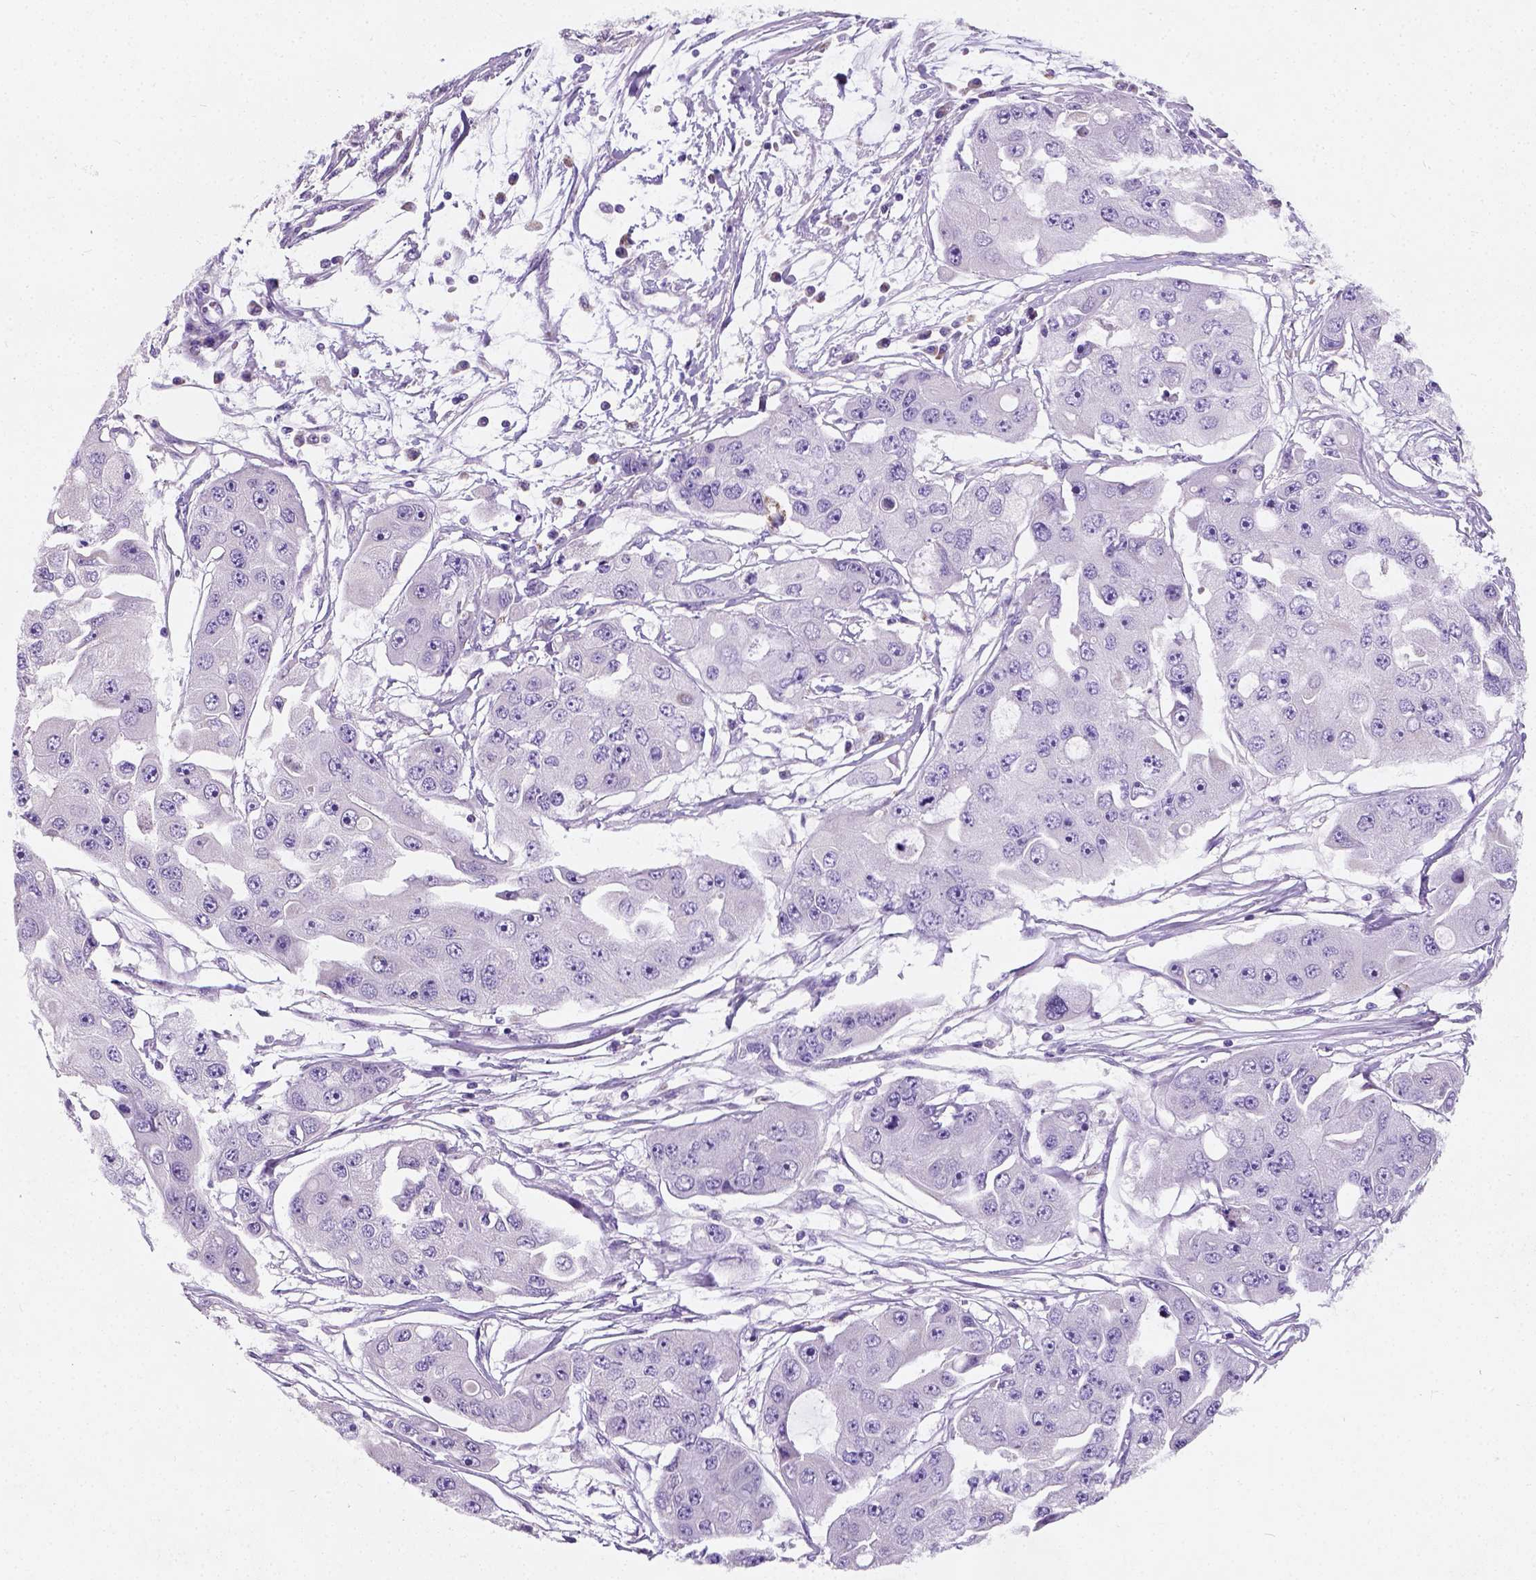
{"staining": {"intensity": "negative", "quantity": "none", "location": "none"}, "tissue": "ovarian cancer", "cell_type": "Tumor cells", "image_type": "cancer", "snomed": [{"axis": "morphology", "description": "Cystadenocarcinoma, serous, NOS"}, {"axis": "topography", "description": "Ovary"}], "caption": "High power microscopy photomicrograph of an immunohistochemistry (IHC) histopathology image of ovarian serous cystadenocarcinoma, revealing no significant positivity in tumor cells.", "gene": "CHODL", "patient": {"sex": "female", "age": 56}}